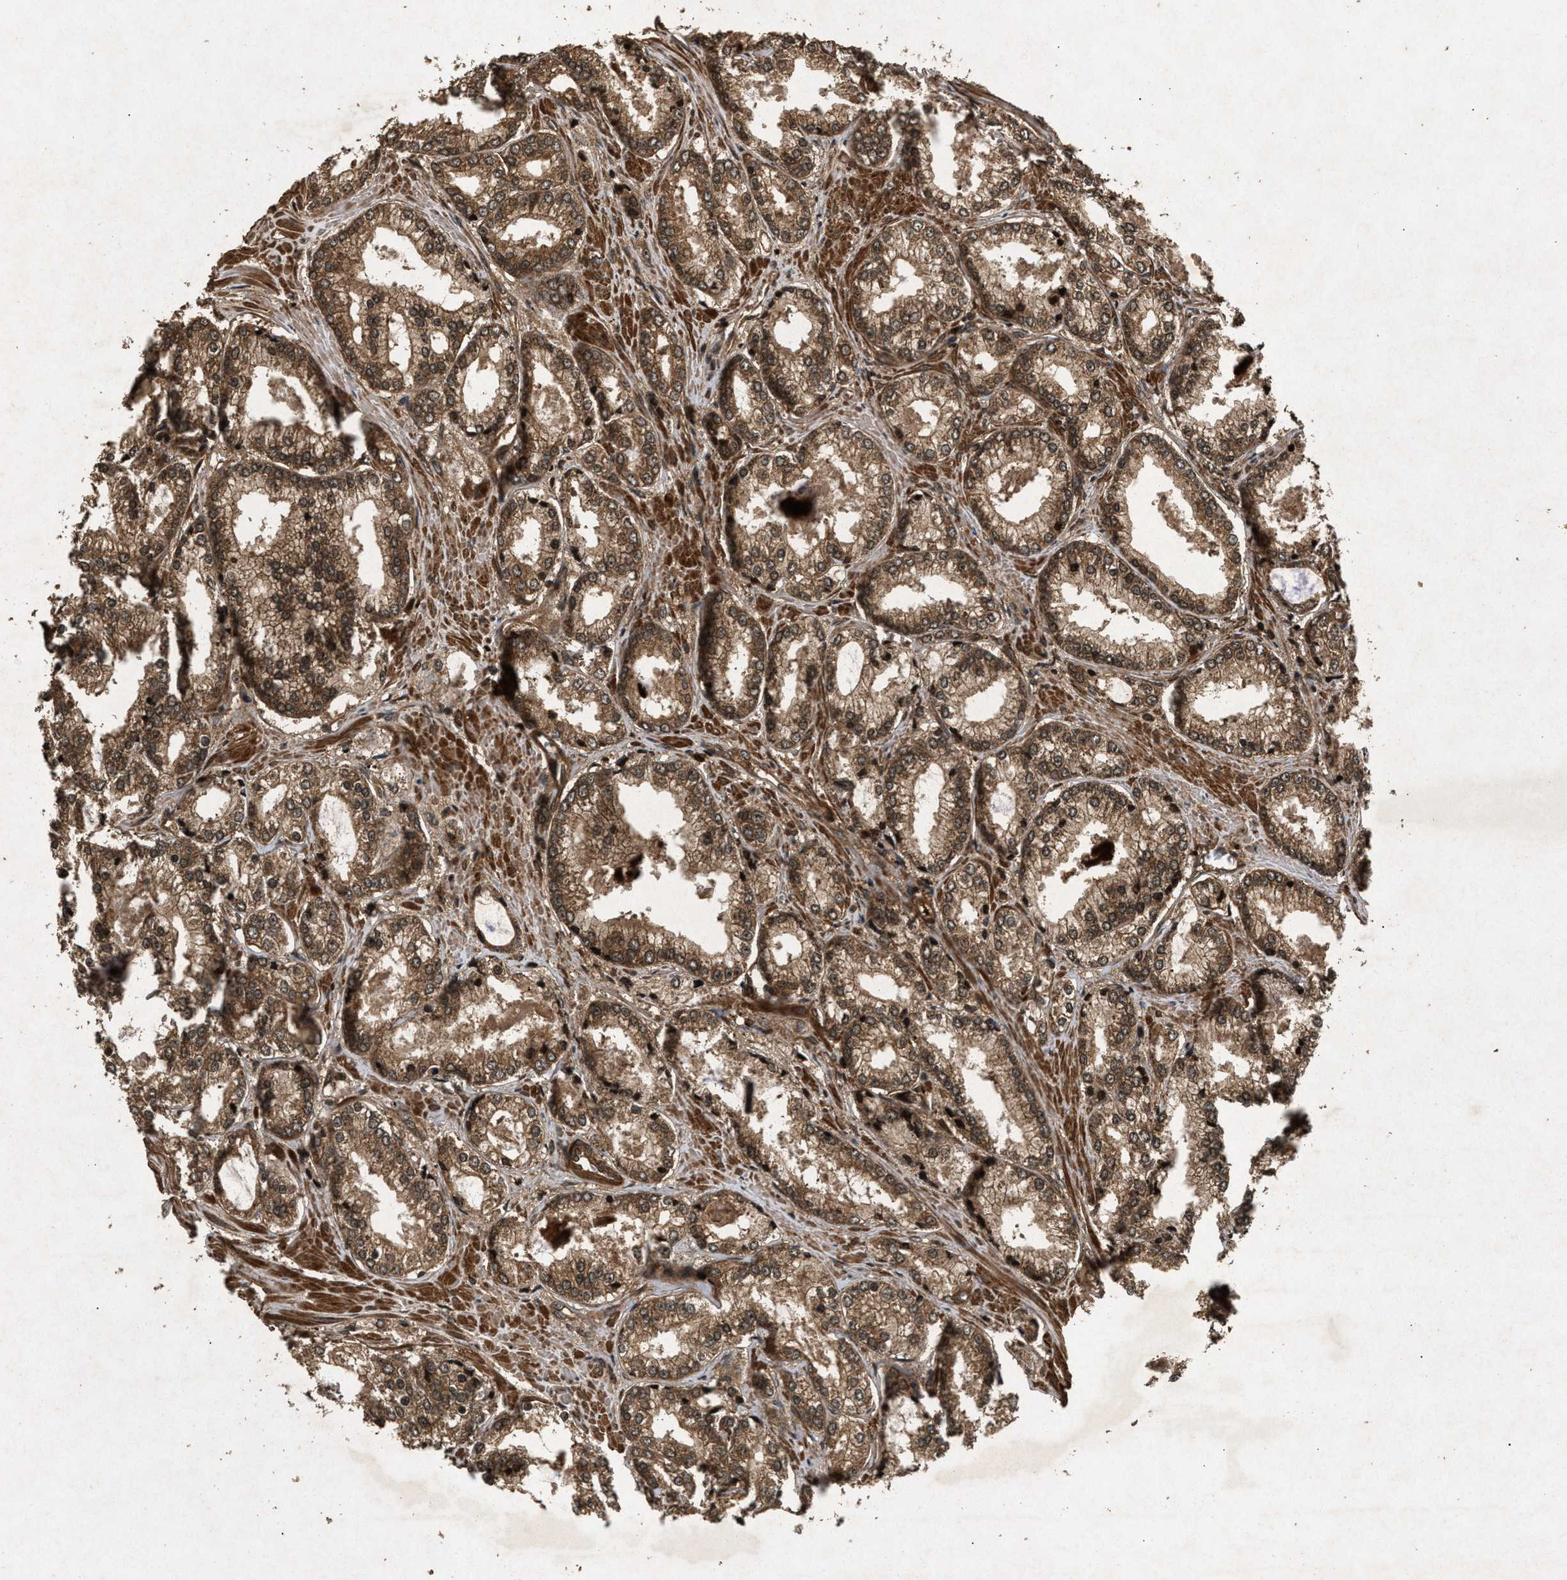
{"staining": {"intensity": "moderate", "quantity": ">75%", "location": "cytoplasmic/membranous"}, "tissue": "prostate cancer", "cell_type": "Tumor cells", "image_type": "cancer", "snomed": [{"axis": "morphology", "description": "Adenocarcinoma, Low grade"}, {"axis": "topography", "description": "Prostate"}], "caption": "Moderate cytoplasmic/membranous staining is appreciated in about >75% of tumor cells in prostate cancer (adenocarcinoma (low-grade)).", "gene": "PPP1CC", "patient": {"sex": "male", "age": 64}}